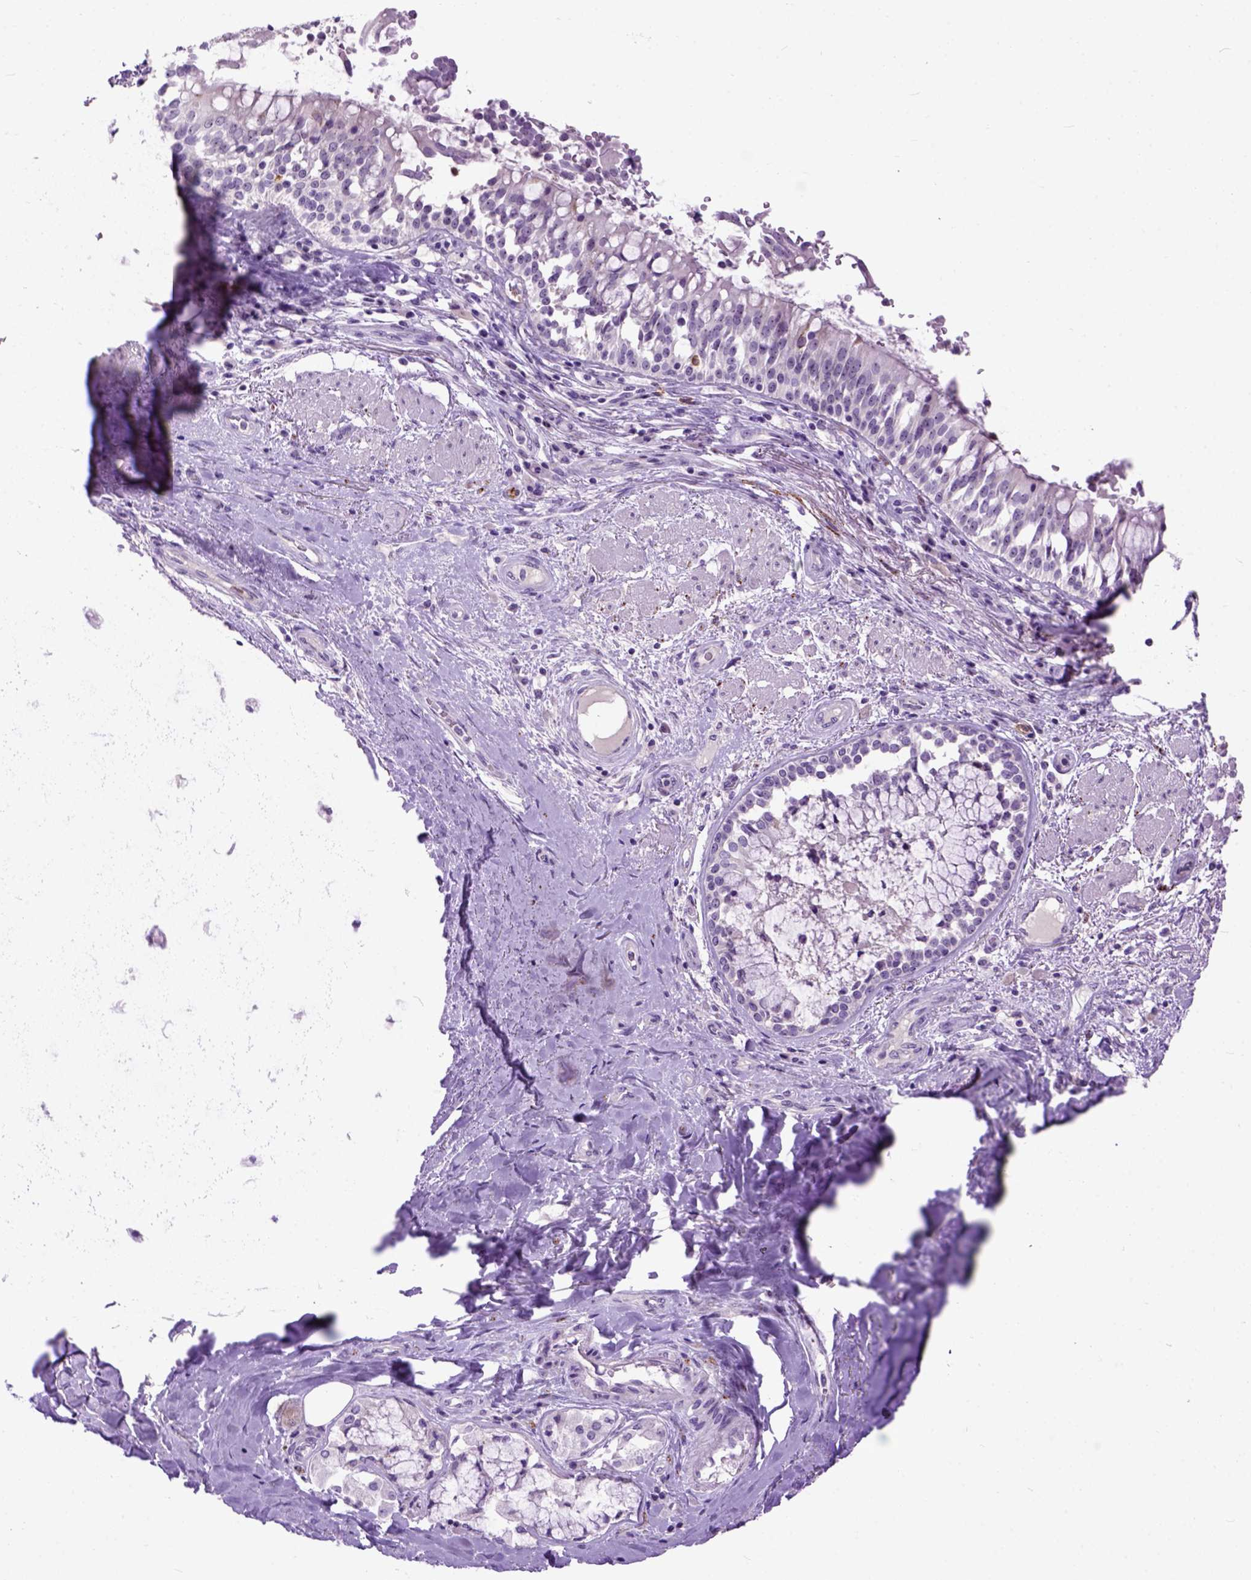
{"staining": {"intensity": "negative", "quantity": "none", "location": "none"}, "tissue": "soft tissue", "cell_type": "Chondrocytes", "image_type": "normal", "snomed": [{"axis": "morphology", "description": "Normal tissue, NOS"}, {"axis": "topography", "description": "Cartilage tissue"}, {"axis": "topography", "description": "Bronchus"}], "caption": "Photomicrograph shows no protein staining in chondrocytes of normal soft tissue.", "gene": "MAPT", "patient": {"sex": "male", "age": 64}}